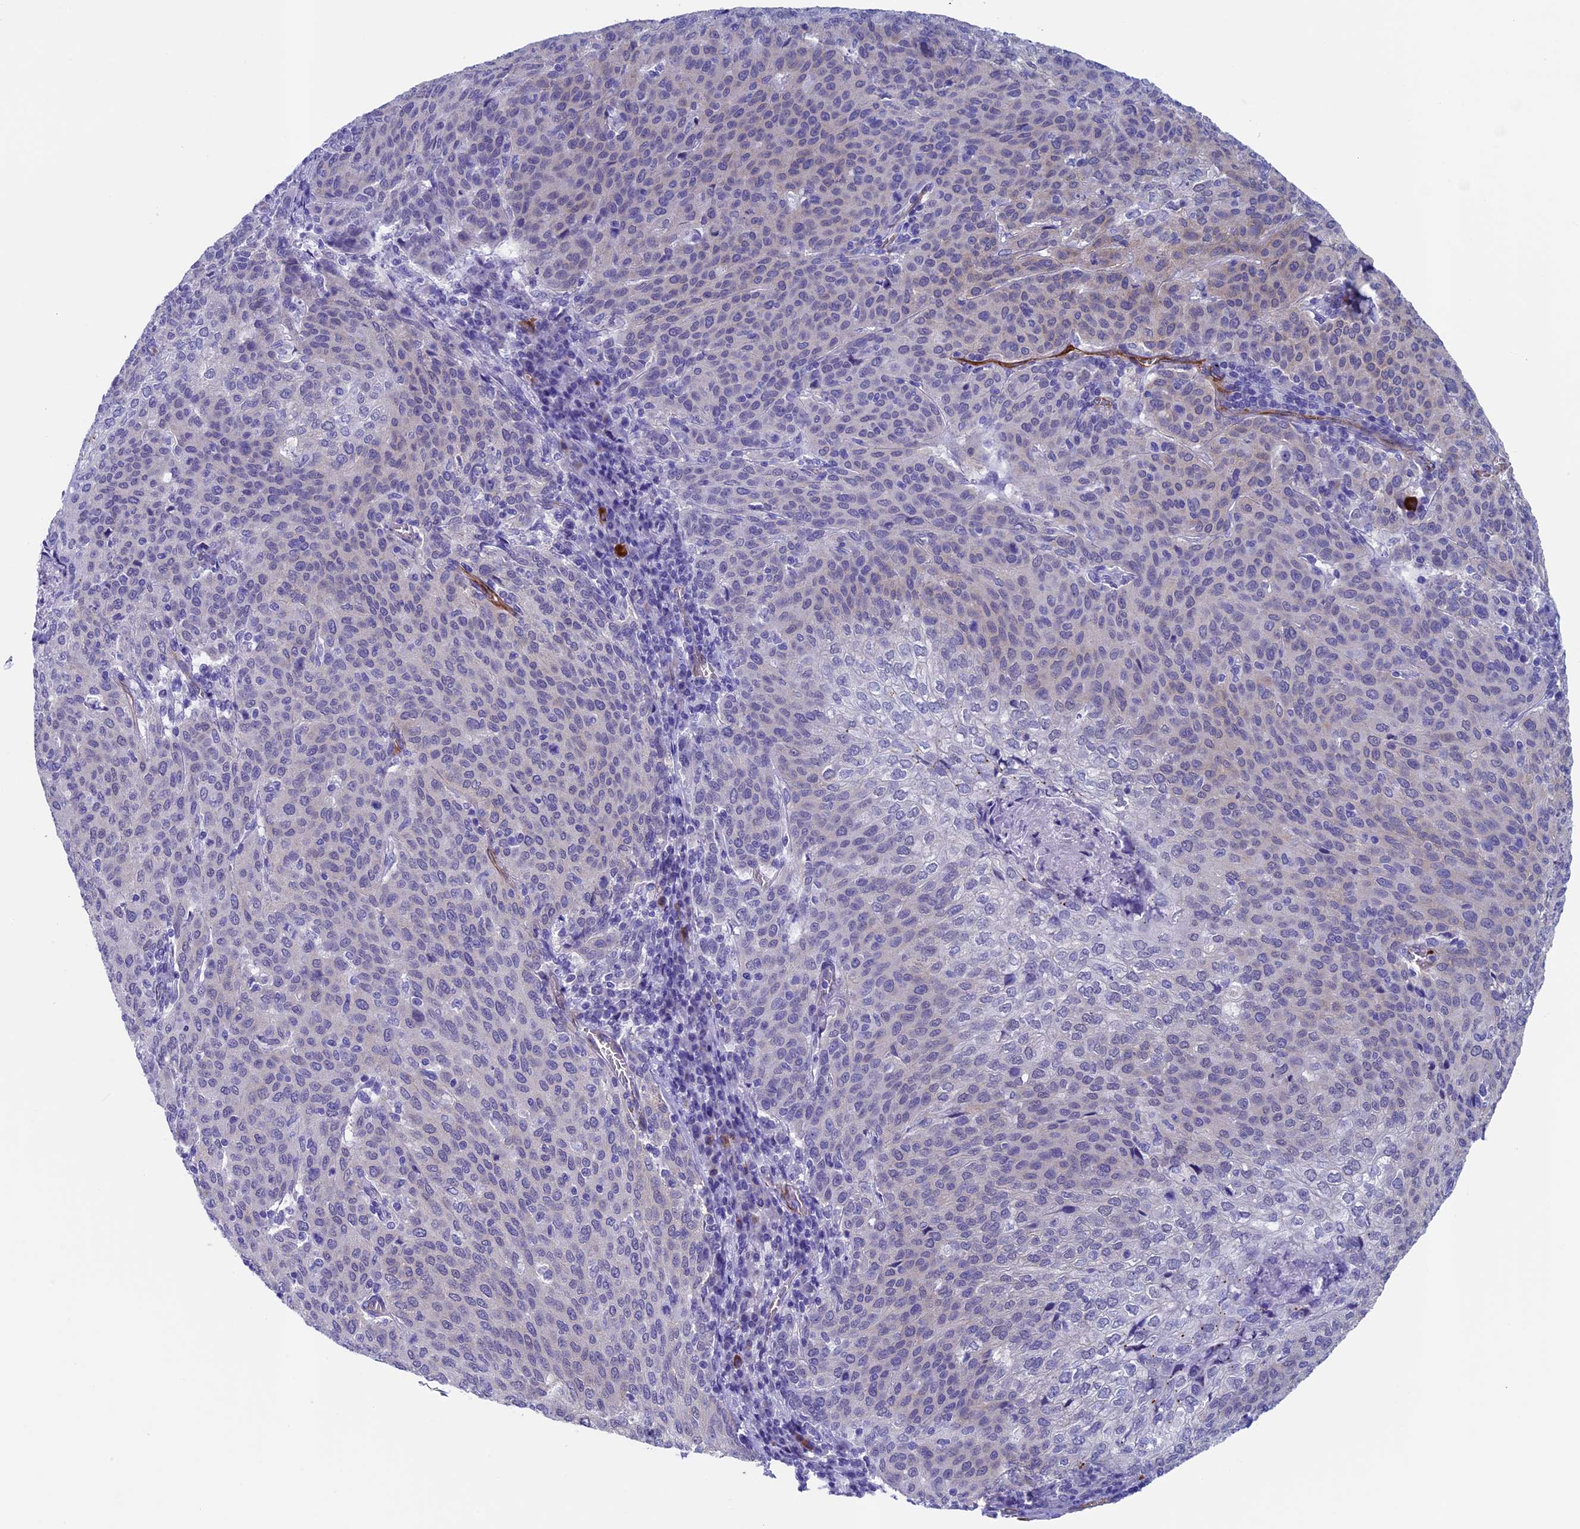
{"staining": {"intensity": "negative", "quantity": "none", "location": "none"}, "tissue": "cervical cancer", "cell_type": "Tumor cells", "image_type": "cancer", "snomed": [{"axis": "morphology", "description": "Squamous cell carcinoma, NOS"}, {"axis": "topography", "description": "Cervix"}], "caption": "DAB immunohistochemical staining of cervical cancer (squamous cell carcinoma) shows no significant positivity in tumor cells.", "gene": "INSYN1", "patient": {"sex": "female", "age": 46}}